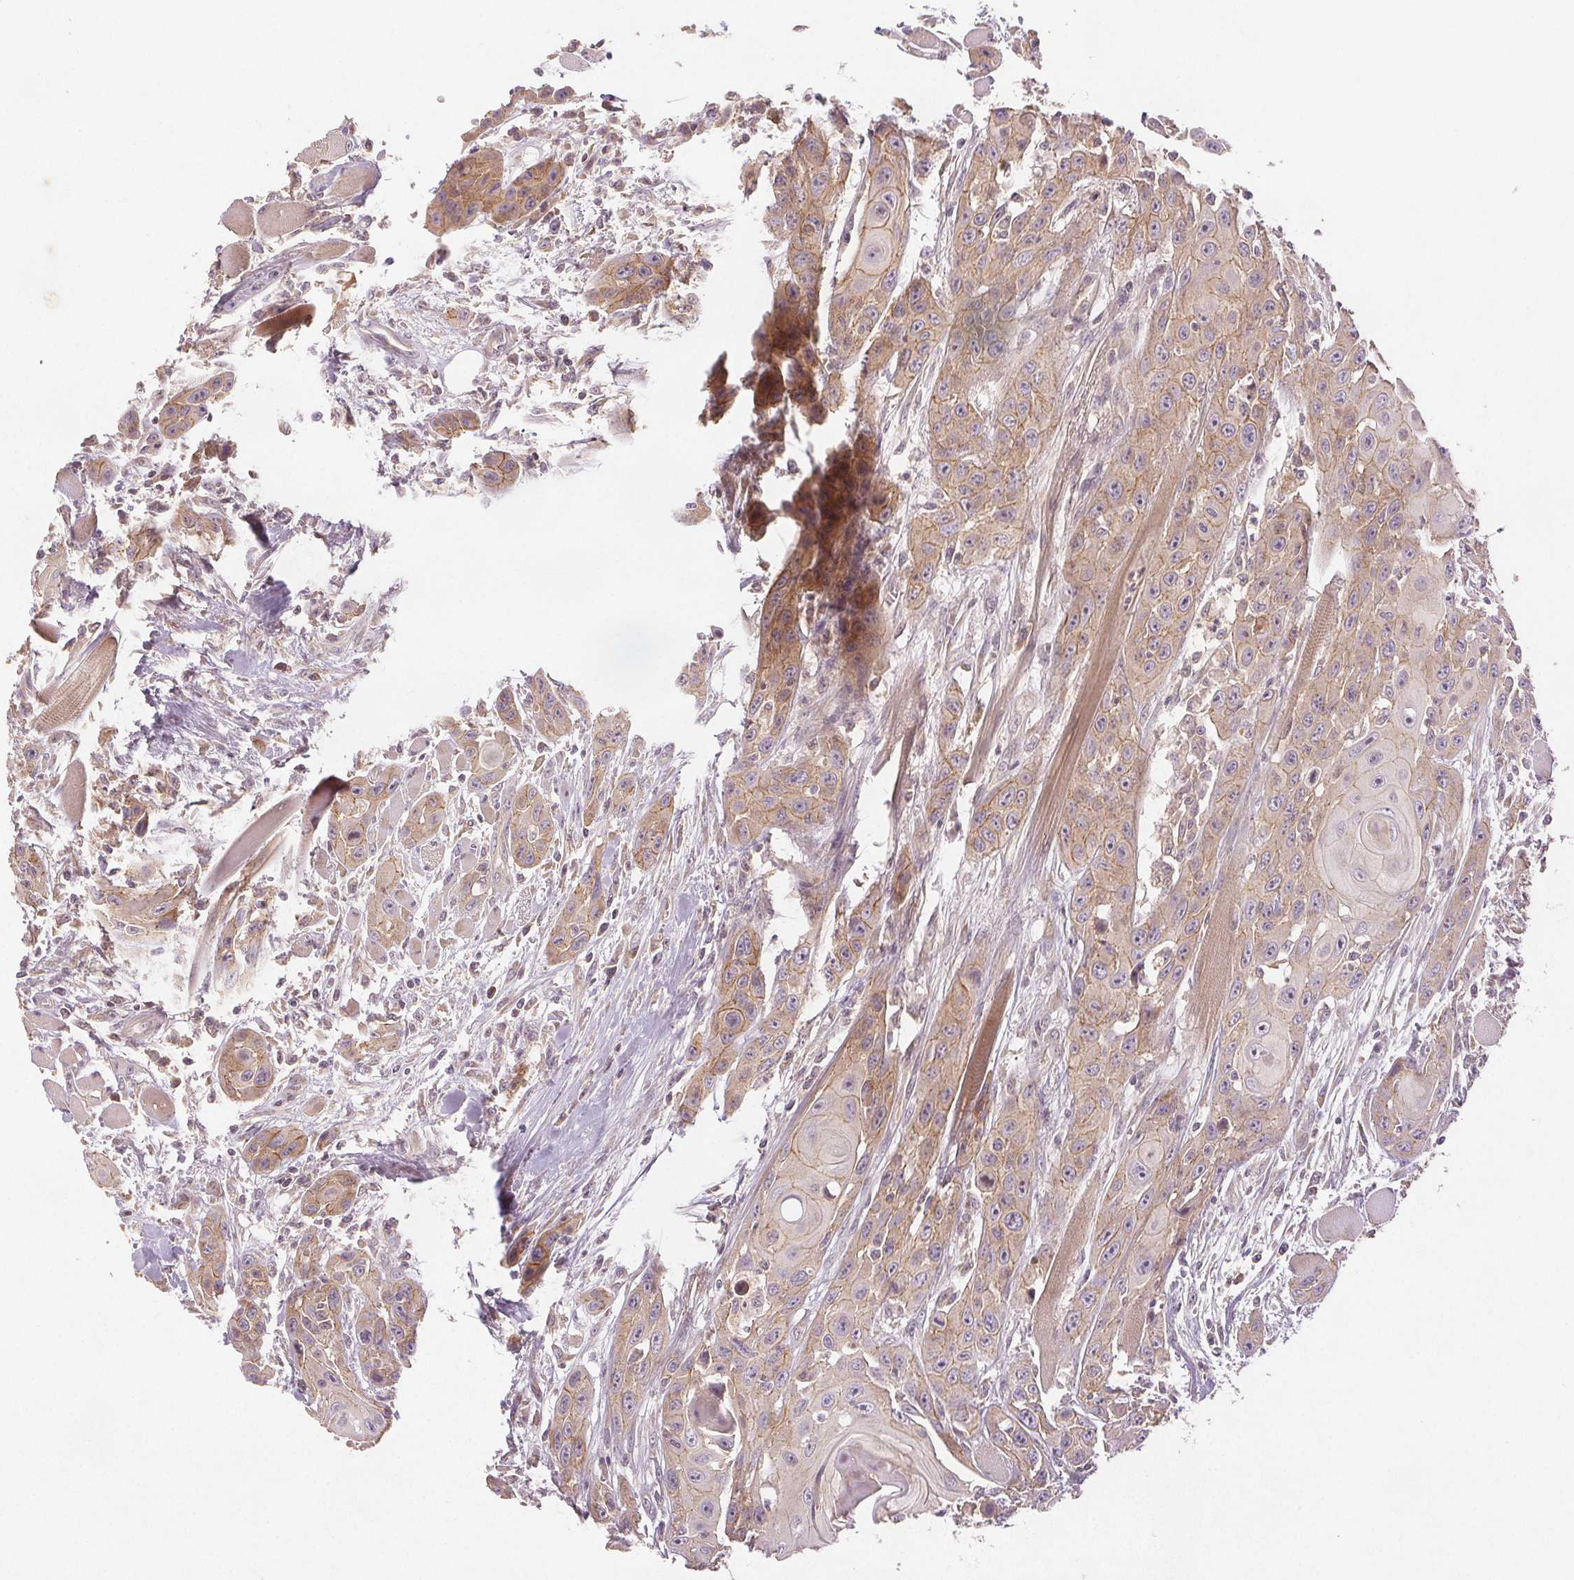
{"staining": {"intensity": "weak", "quantity": "25%-75%", "location": "cytoplasmic/membranous"}, "tissue": "head and neck cancer", "cell_type": "Tumor cells", "image_type": "cancer", "snomed": [{"axis": "morphology", "description": "Squamous cell carcinoma, NOS"}, {"axis": "topography", "description": "Head-Neck"}], "caption": "This photomicrograph displays immunohistochemistry (IHC) staining of human head and neck squamous cell carcinoma, with low weak cytoplasmic/membranous staining in approximately 25%-75% of tumor cells.", "gene": "YIF1B", "patient": {"sex": "female", "age": 80}}